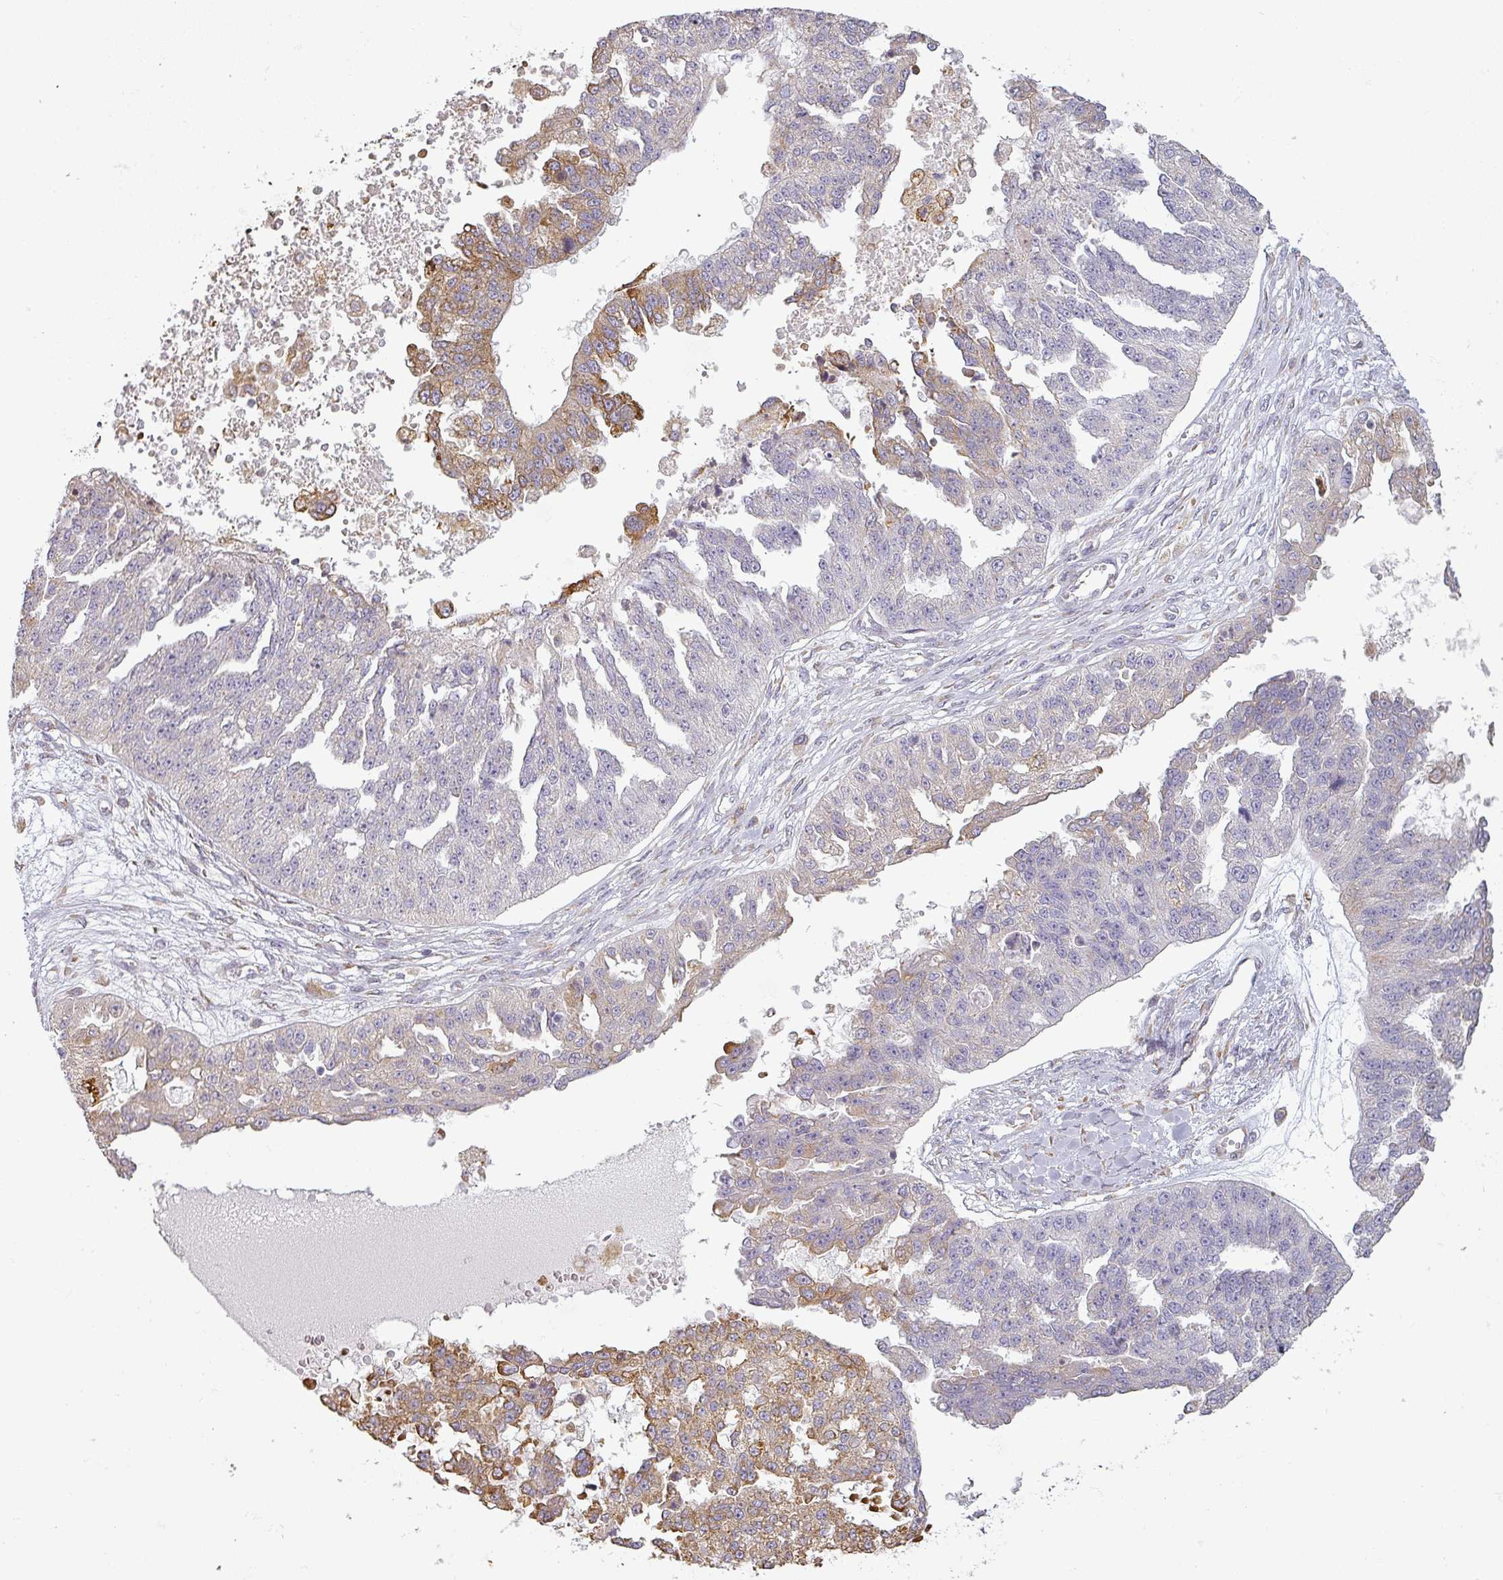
{"staining": {"intensity": "moderate", "quantity": "<25%", "location": "cytoplasmic/membranous"}, "tissue": "ovarian cancer", "cell_type": "Tumor cells", "image_type": "cancer", "snomed": [{"axis": "morphology", "description": "Cystadenocarcinoma, serous, NOS"}, {"axis": "topography", "description": "Ovary"}], "caption": "Protein staining of ovarian cancer tissue demonstrates moderate cytoplasmic/membranous staining in about <25% of tumor cells. Nuclei are stained in blue.", "gene": "CCDC144A", "patient": {"sex": "female", "age": 58}}